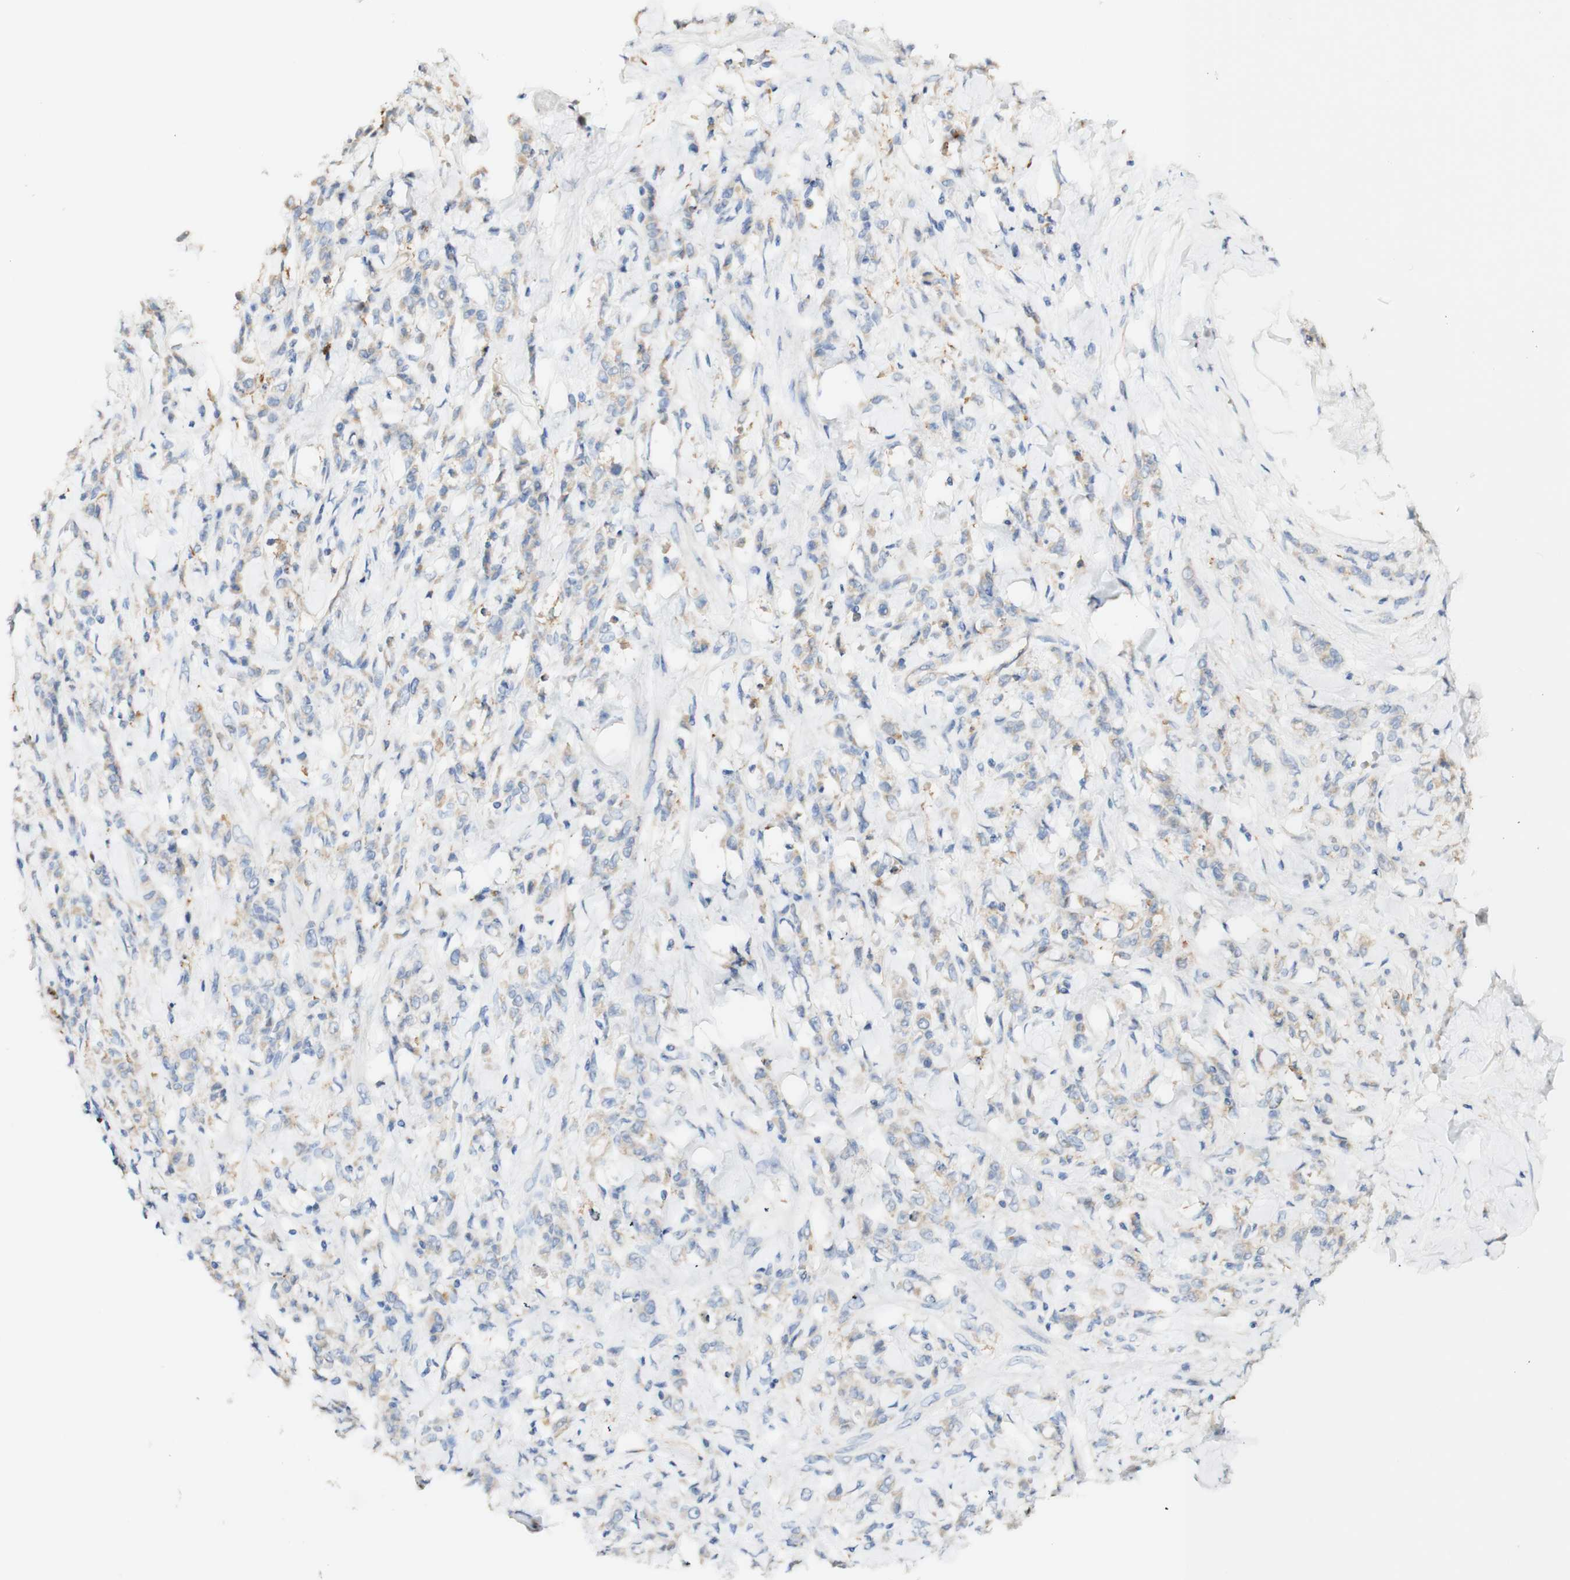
{"staining": {"intensity": "weak", "quantity": "25%-75%", "location": "cytoplasmic/membranous"}, "tissue": "stomach cancer", "cell_type": "Tumor cells", "image_type": "cancer", "snomed": [{"axis": "morphology", "description": "Adenocarcinoma, NOS"}, {"axis": "topography", "description": "Stomach"}], "caption": "High-magnification brightfield microscopy of stomach adenocarcinoma stained with DAB (brown) and counterstained with hematoxylin (blue). tumor cells exhibit weak cytoplasmic/membranous staining is seen in approximately25%-75% of cells.", "gene": "FCGRT", "patient": {"sex": "male", "age": 82}}